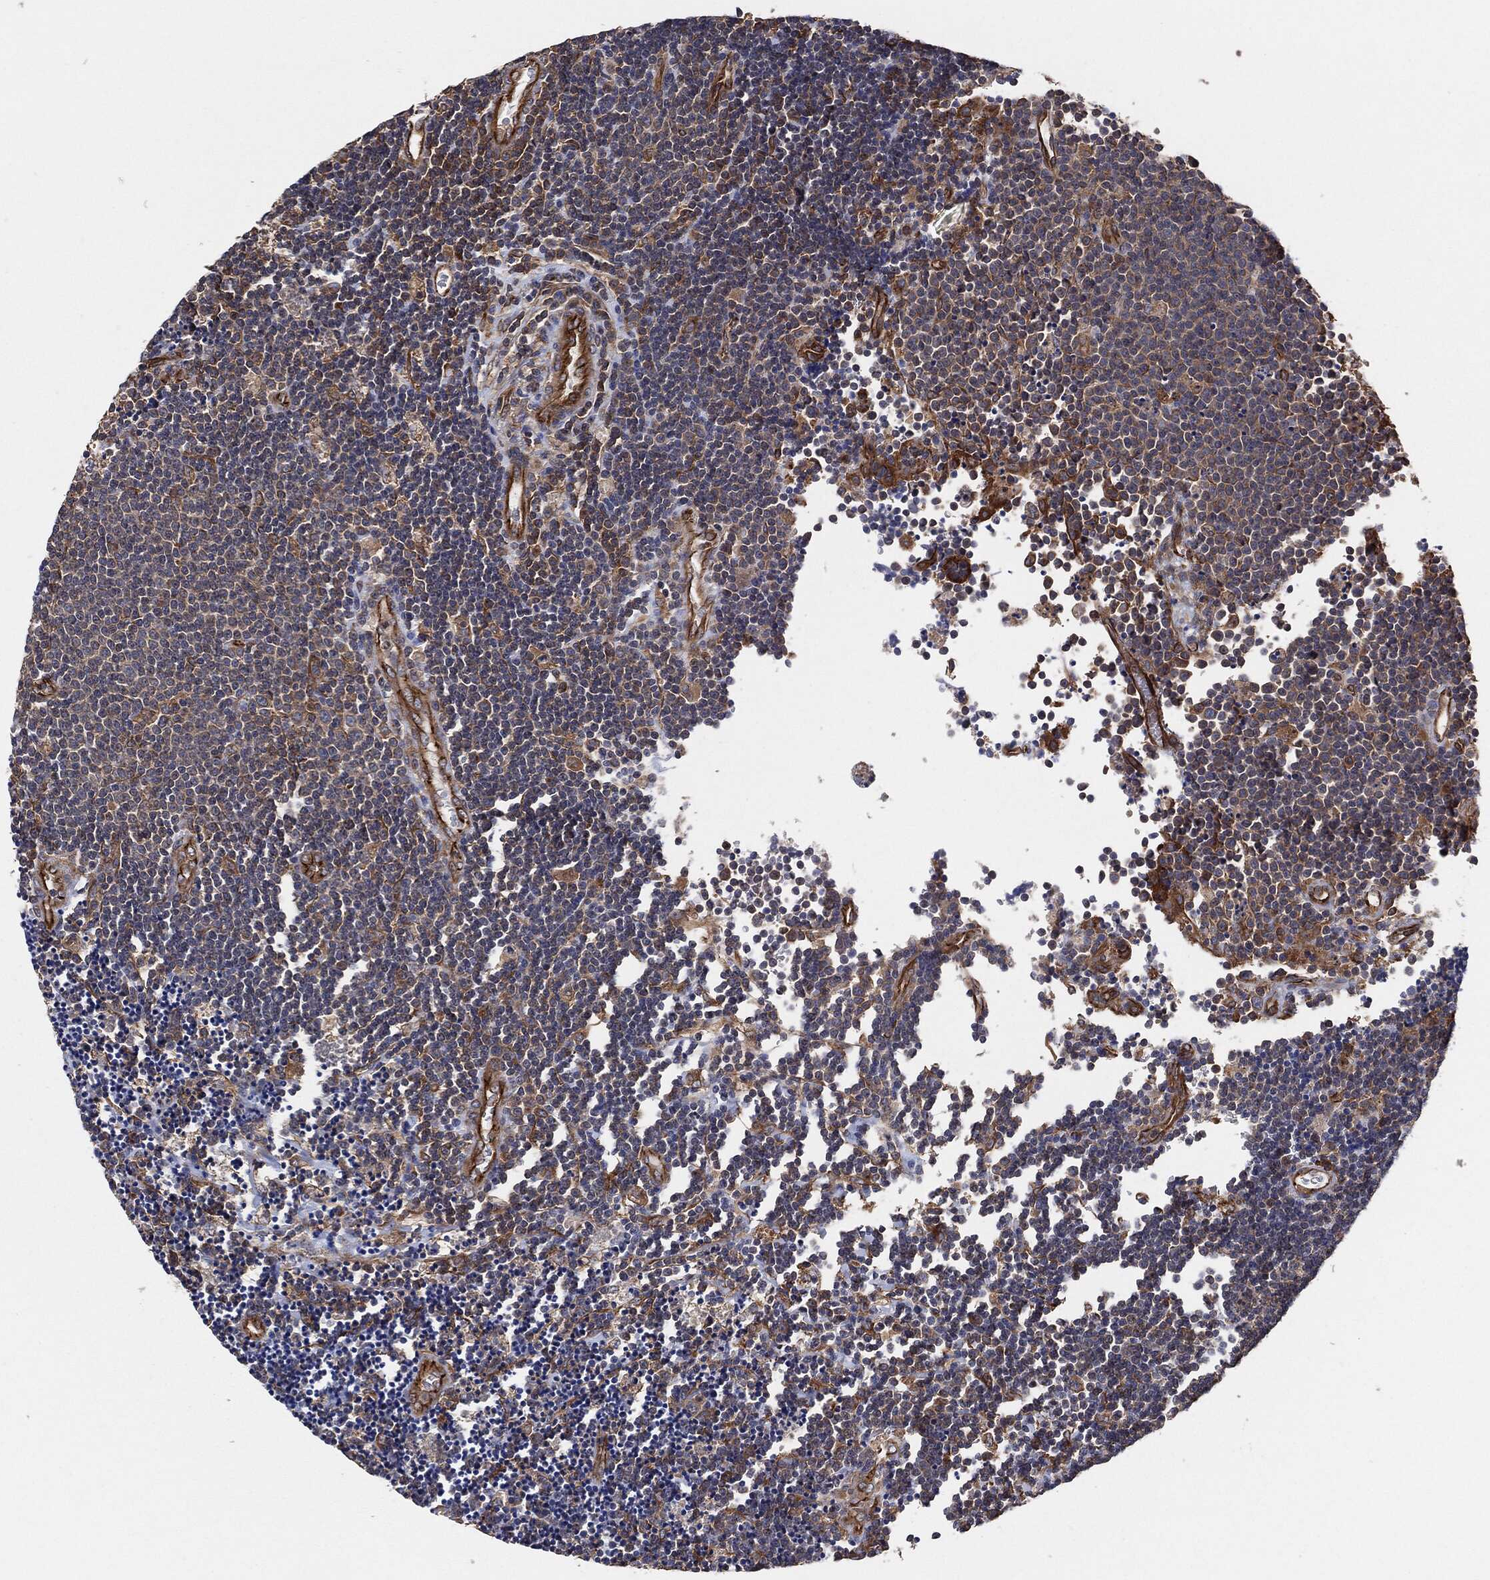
{"staining": {"intensity": "weak", "quantity": "<25%", "location": "cytoplasmic/membranous"}, "tissue": "lymphoma", "cell_type": "Tumor cells", "image_type": "cancer", "snomed": [{"axis": "morphology", "description": "Malignant lymphoma, non-Hodgkin's type, Low grade"}, {"axis": "topography", "description": "Brain"}], "caption": "This is an immunohistochemistry (IHC) histopathology image of malignant lymphoma, non-Hodgkin's type (low-grade). There is no positivity in tumor cells.", "gene": "CTNNA1", "patient": {"sex": "female", "age": 66}}